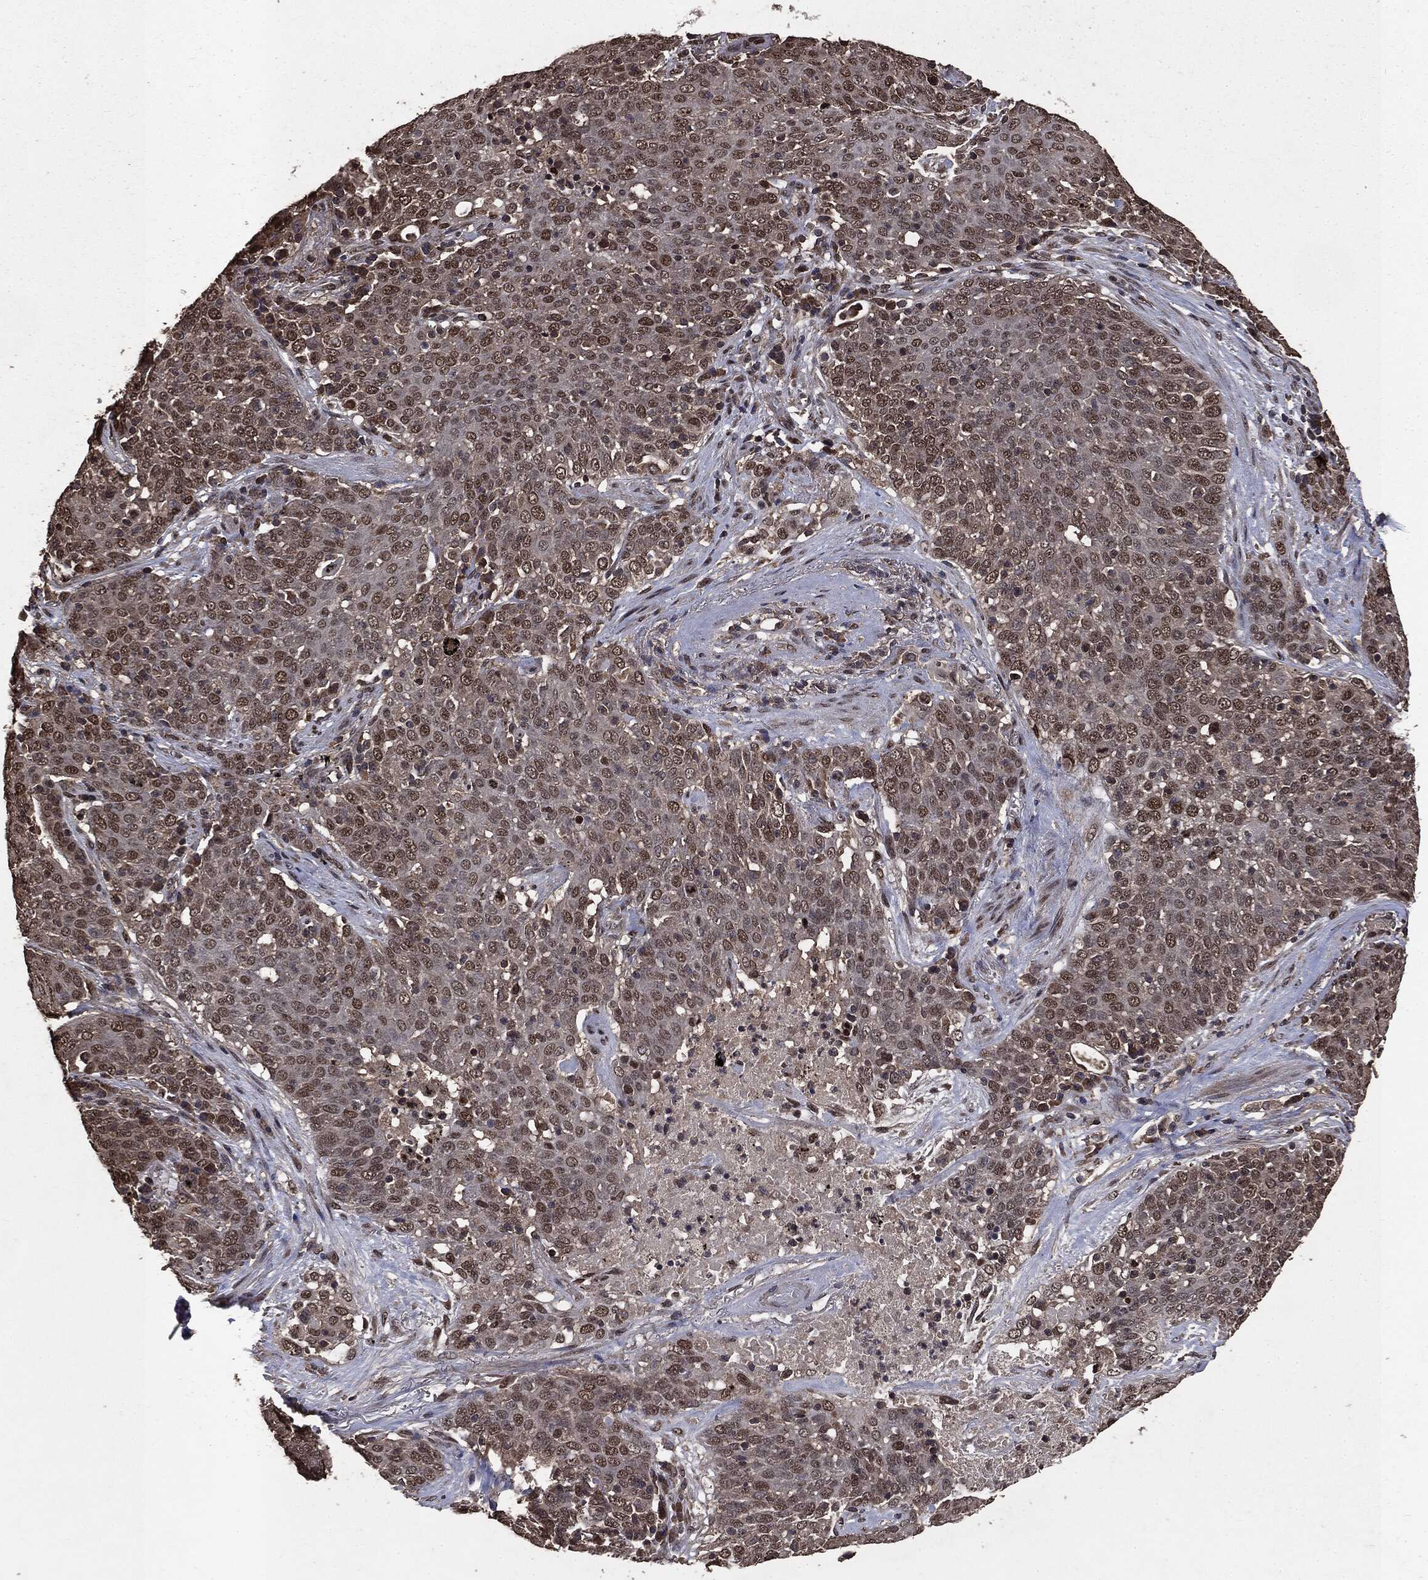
{"staining": {"intensity": "moderate", "quantity": "<25%", "location": "nuclear"}, "tissue": "lung cancer", "cell_type": "Tumor cells", "image_type": "cancer", "snomed": [{"axis": "morphology", "description": "Squamous cell carcinoma, NOS"}, {"axis": "topography", "description": "Lung"}], "caption": "There is low levels of moderate nuclear expression in tumor cells of lung squamous cell carcinoma, as demonstrated by immunohistochemical staining (brown color).", "gene": "PPP6R2", "patient": {"sex": "male", "age": 82}}